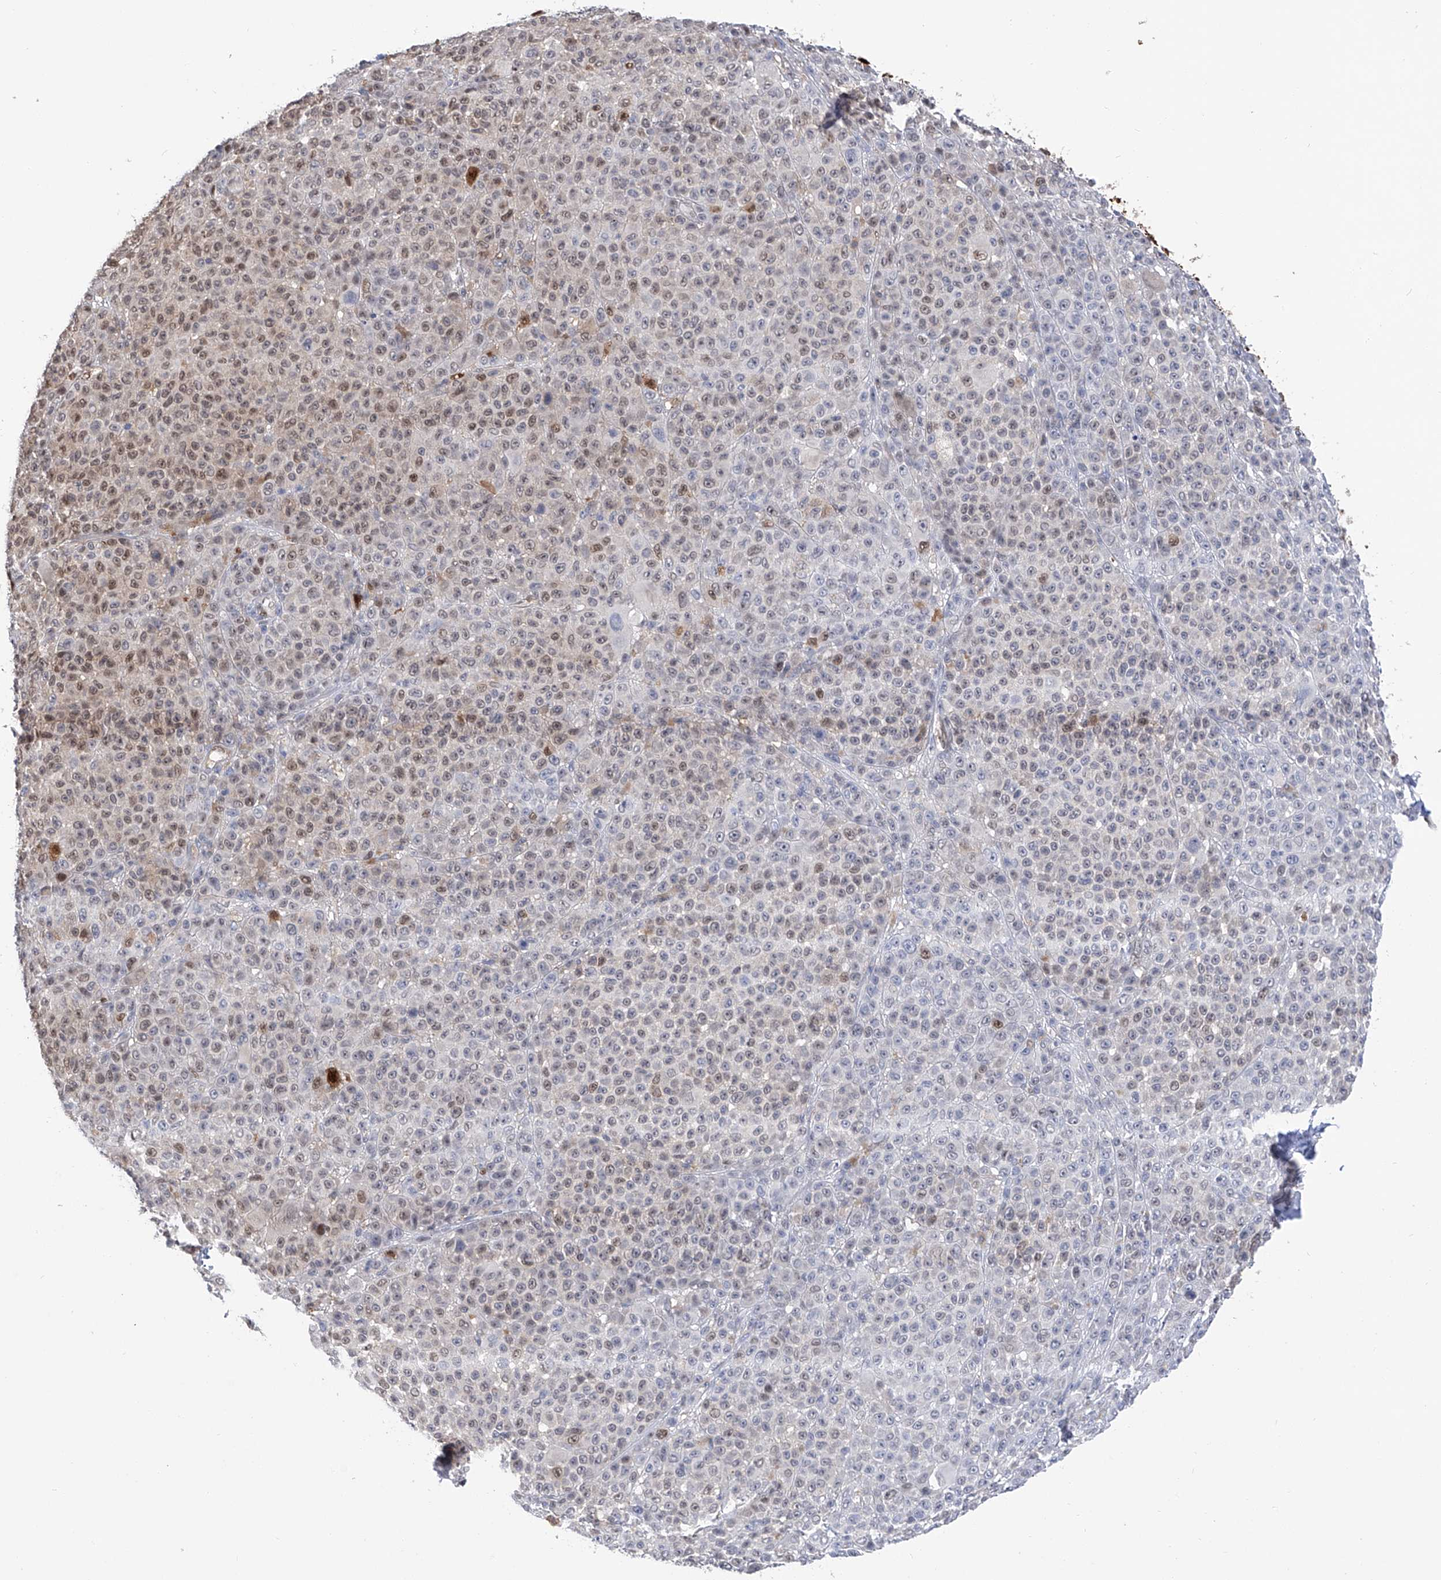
{"staining": {"intensity": "weak", "quantity": "25%-75%", "location": "nuclear"}, "tissue": "melanoma", "cell_type": "Tumor cells", "image_type": "cancer", "snomed": [{"axis": "morphology", "description": "Malignant melanoma, NOS"}, {"axis": "topography", "description": "Skin"}], "caption": "Protein expression by immunohistochemistry (IHC) exhibits weak nuclear staining in approximately 25%-75% of tumor cells in malignant melanoma.", "gene": "PHF20", "patient": {"sex": "female", "age": 94}}